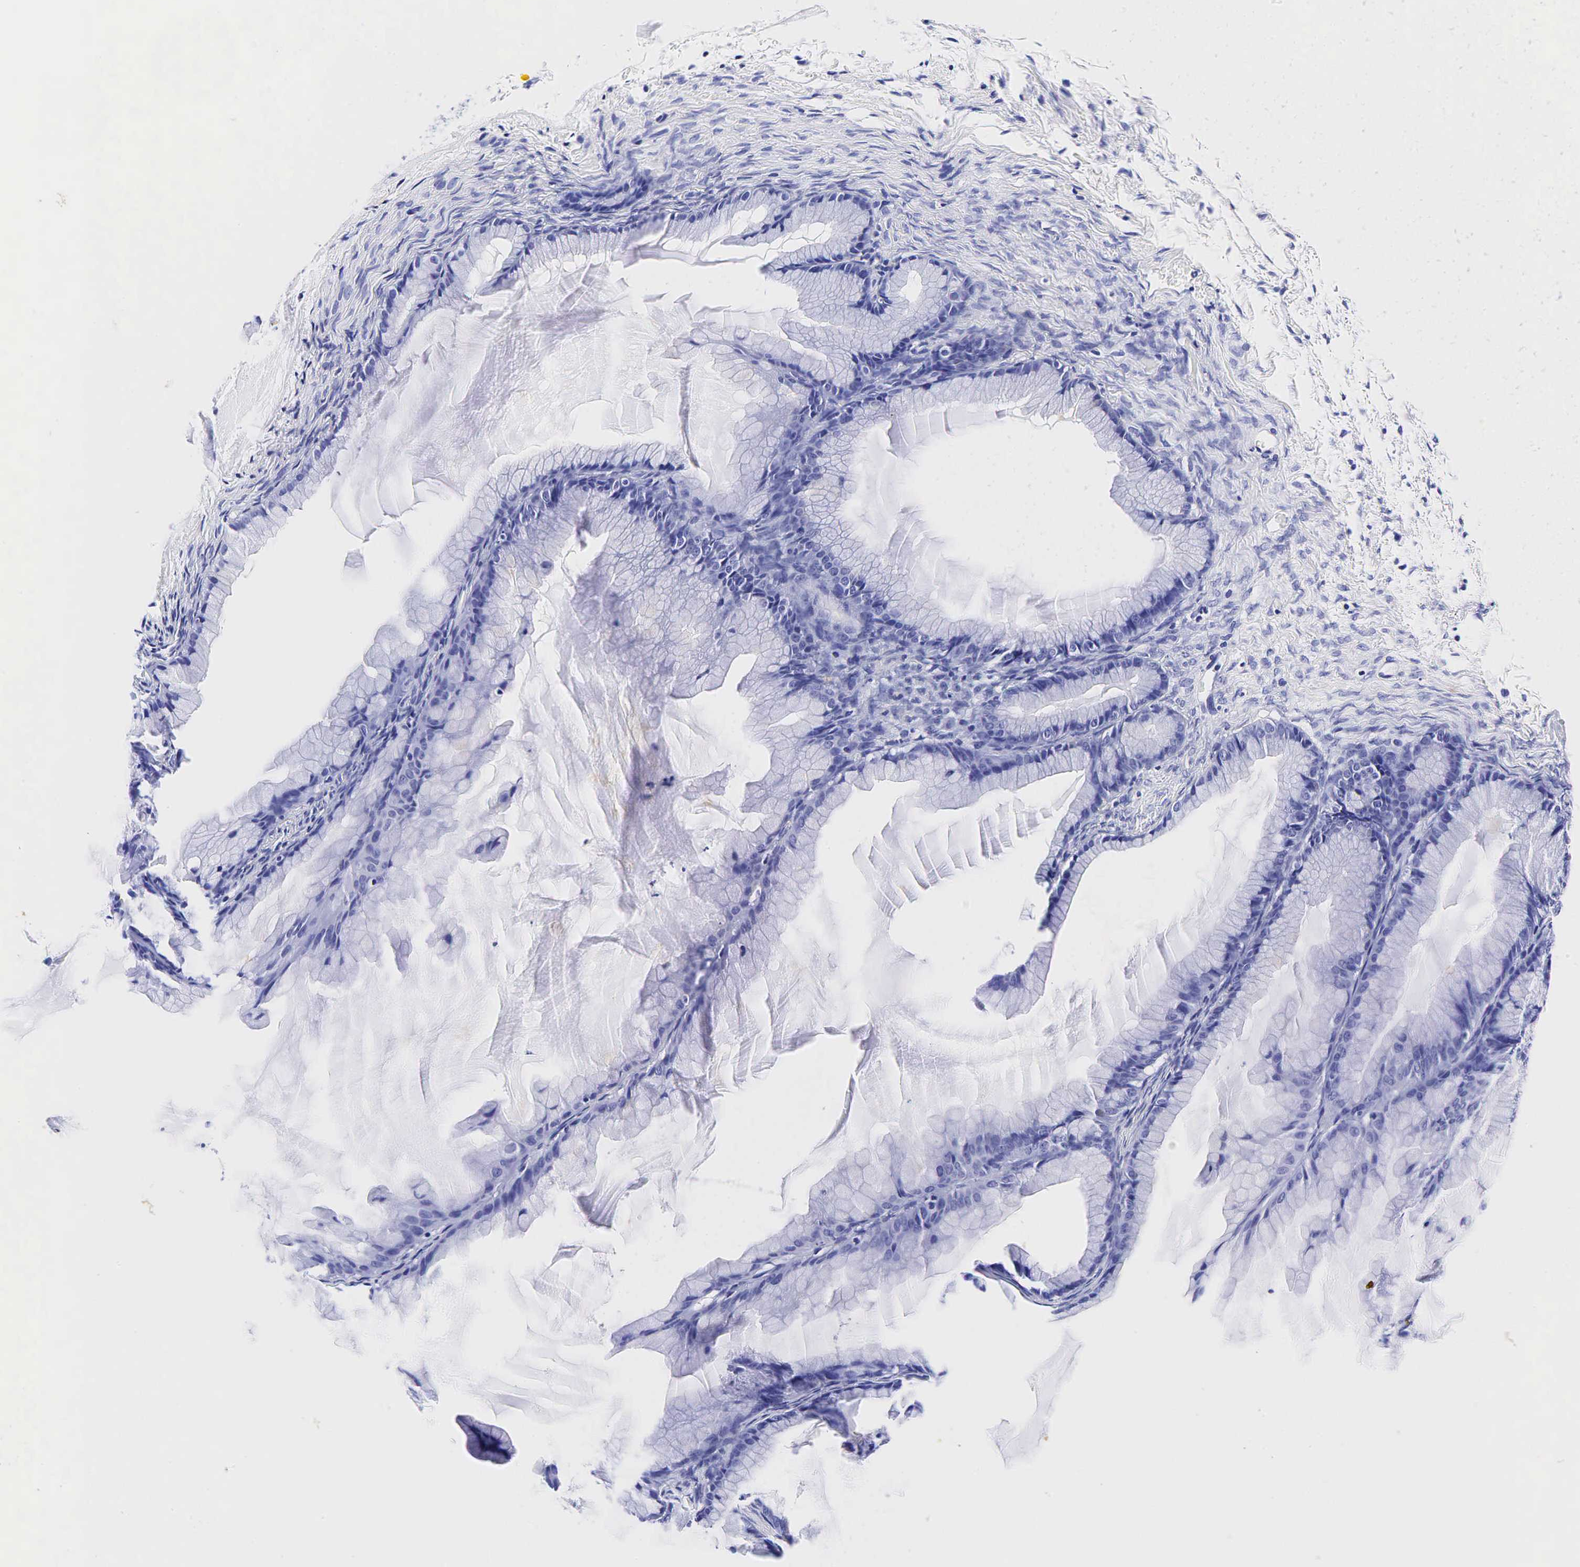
{"staining": {"intensity": "negative", "quantity": "none", "location": "none"}, "tissue": "ovarian cancer", "cell_type": "Tumor cells", "image_type": "cancer", "snomed": [{"axis": "morphology", "description": "Cystadenocarcinoma, mucinous, NOS"}, {"axis": "topography", "description": "Ovary"}], "caption": "Immunohistochemical staining of human ovarian cancer (mucinous cystadenocarcinoma) reveals no significant expression in tumor cells.", "gene": "GCG", "patient": {"sex": "female", "age": 41}}